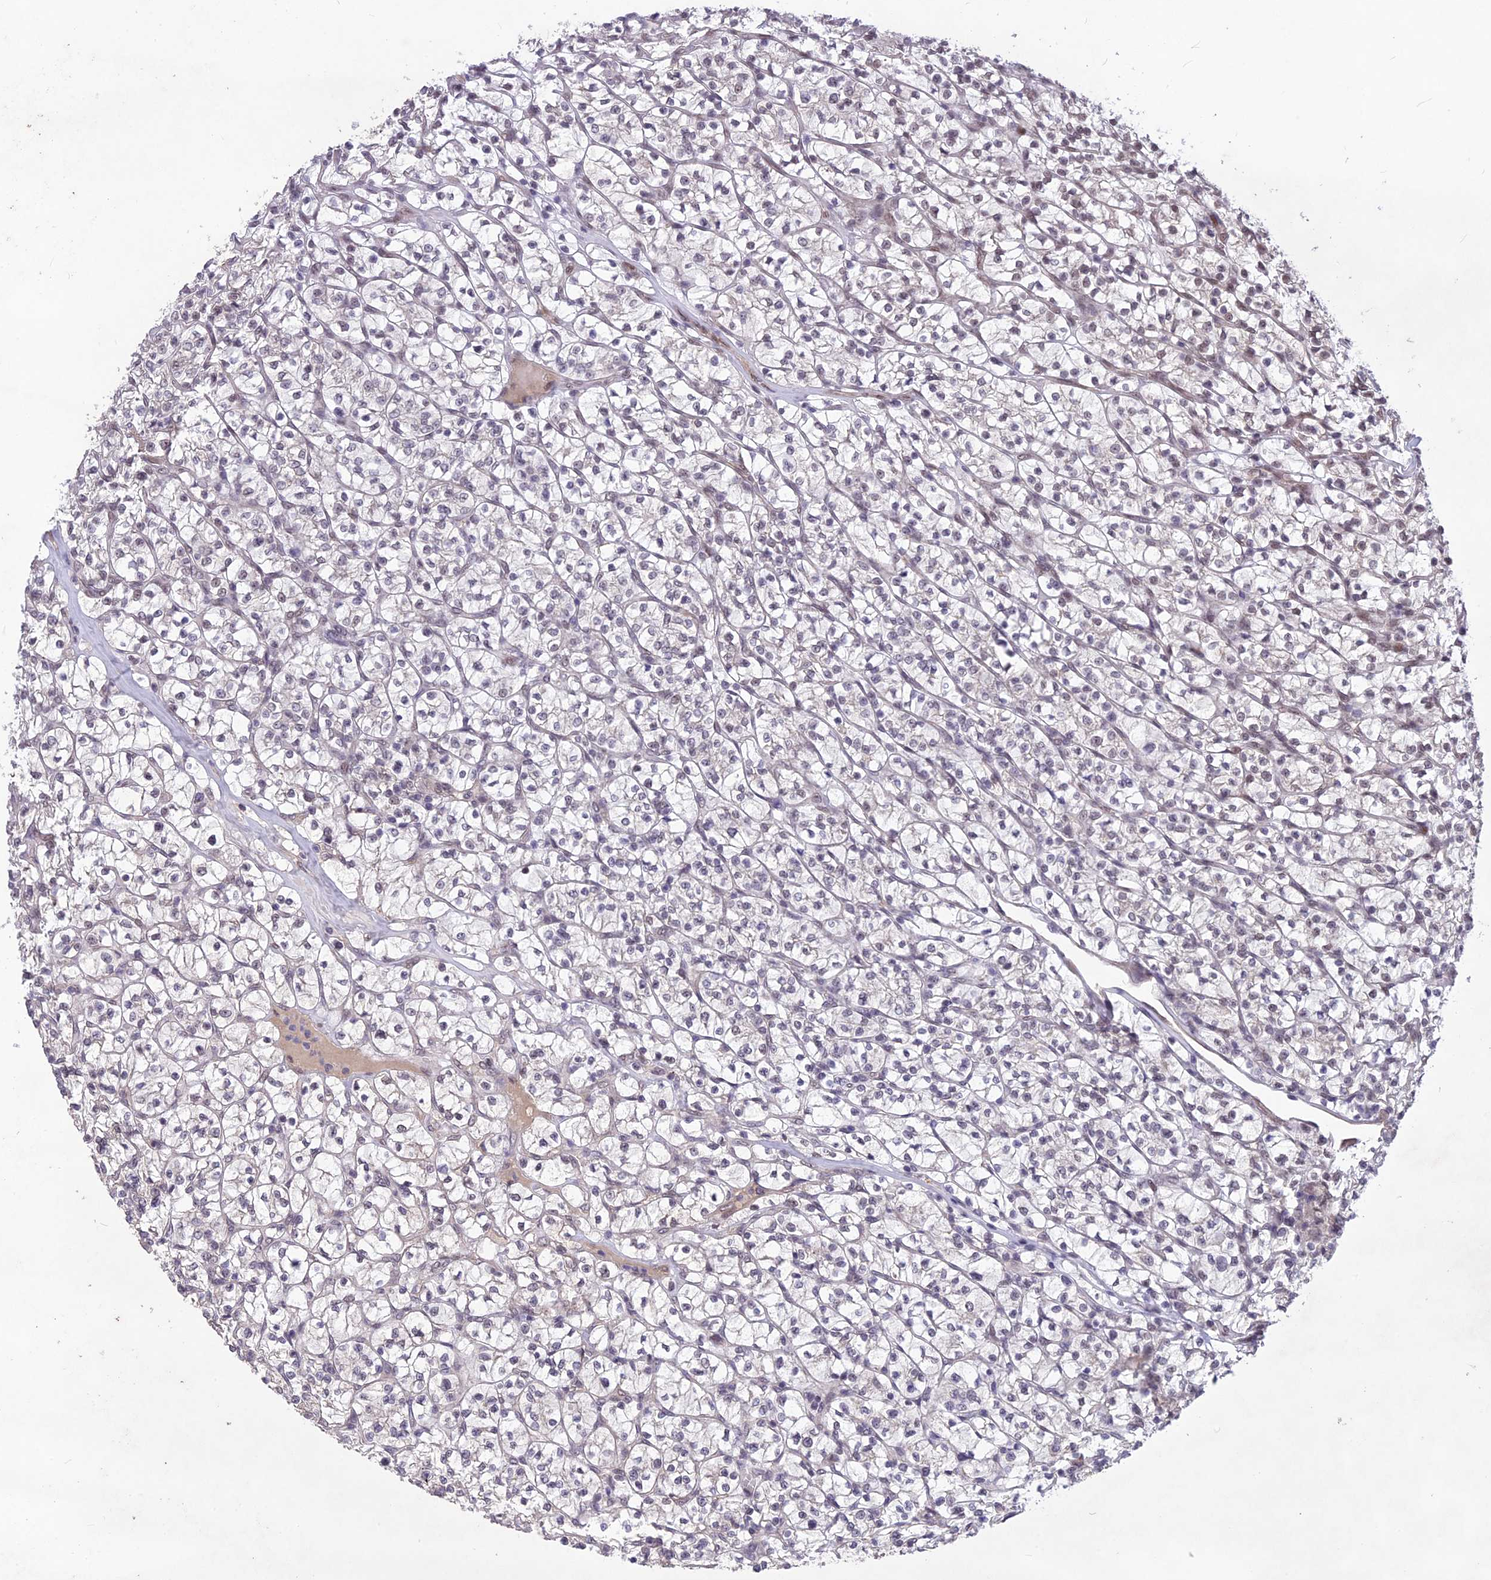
{"staining": {"intensity": "weak", "quantity": "<25%", "location": "nuclear"}, "tissue": "renal cancer", "cell_type": "Tumor cells", "image_type": "cancer", "snomed": [{"axis": "morphology", "description": "Adenocarcinoma, NOS"}, {"axis": "topography", "description": "Kidney"}], "caption": "This photomicrograph is of renal cancer stained with IHC to label a protein in brown with the nuclei are counter-stained blue. There is no staining in tumor cells.", "gene": "DIS3", "patient": {"sex": "female", "age": 64}}